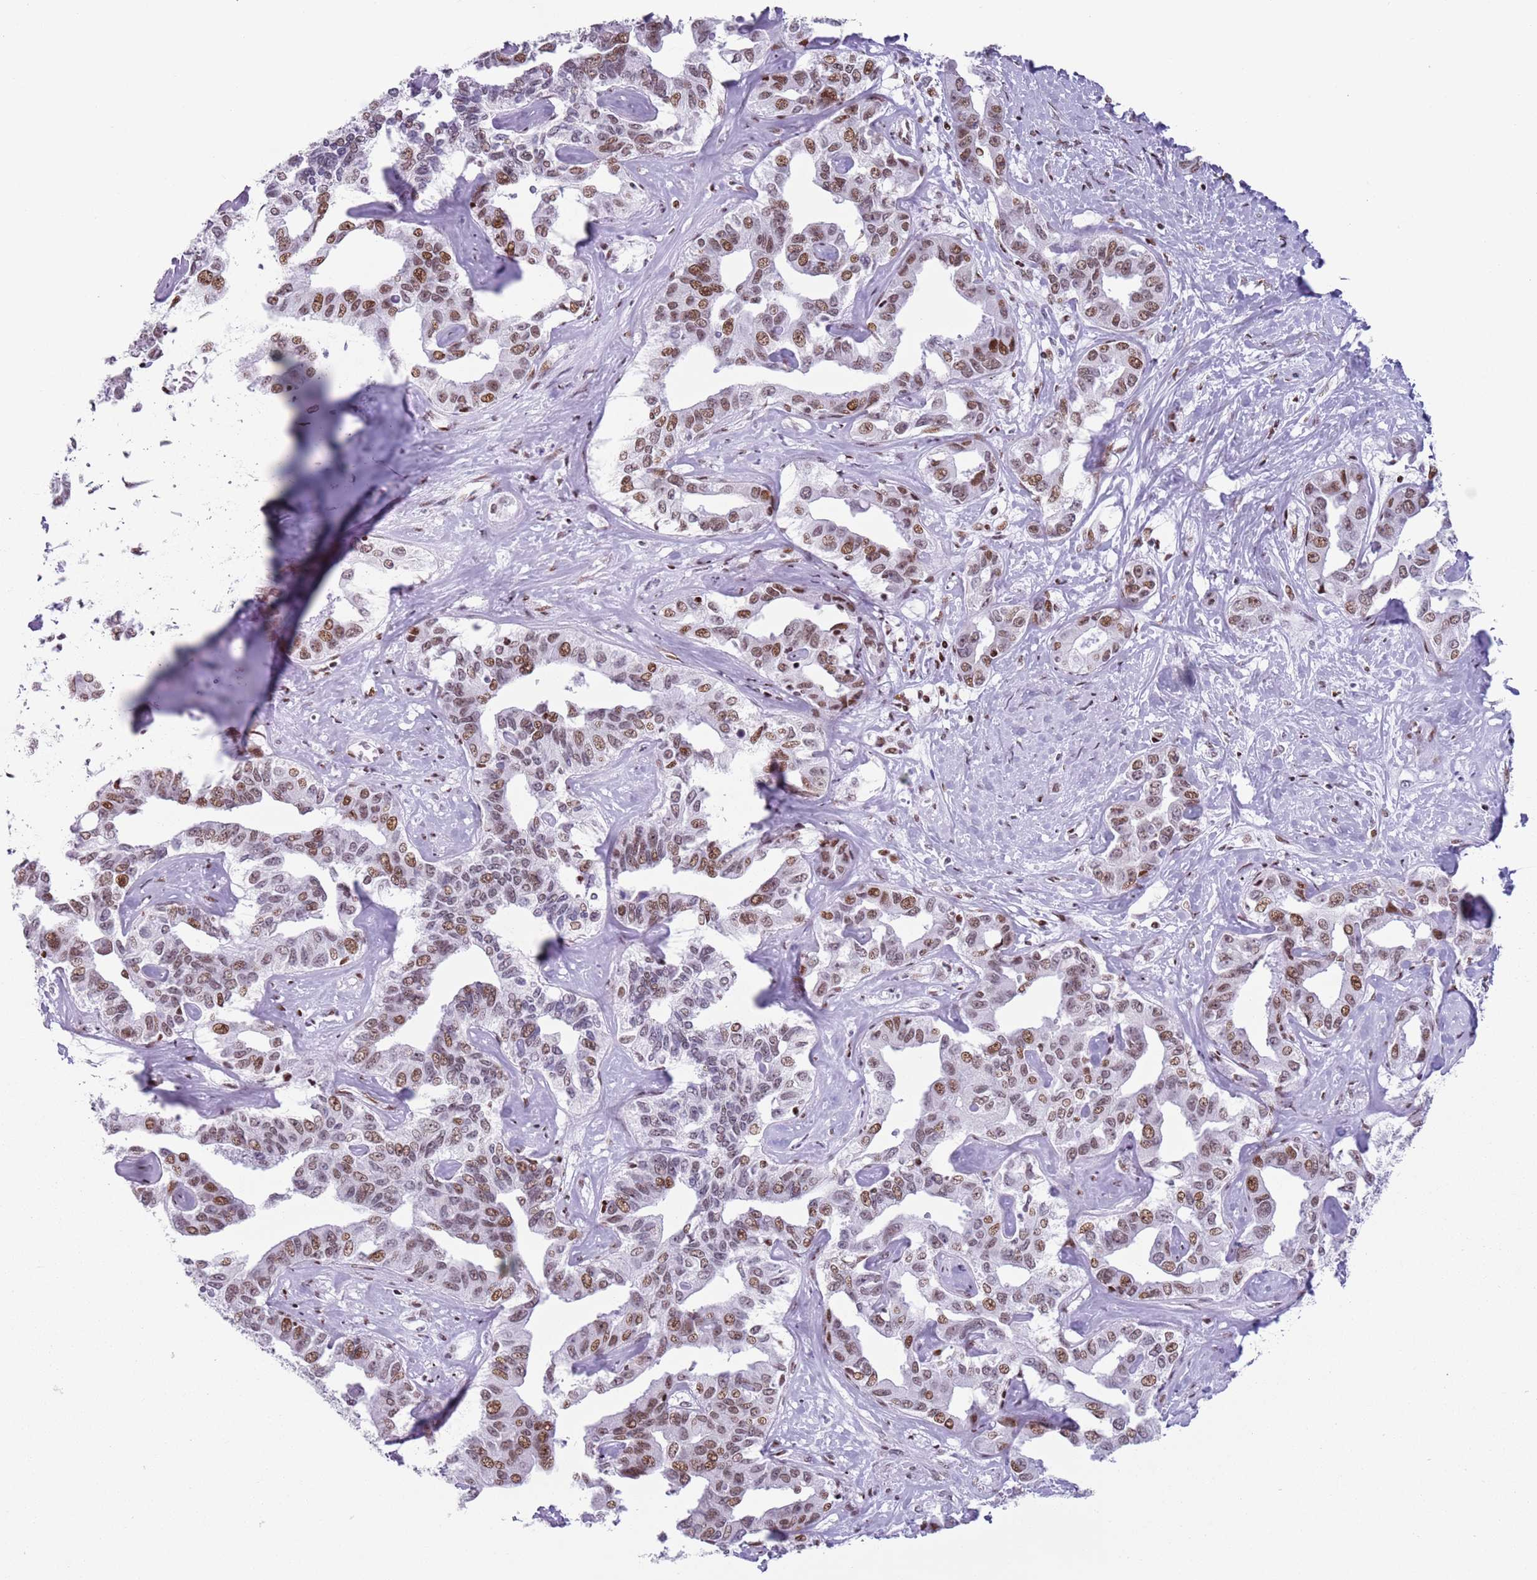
{"staining": {"intensity": "moderate", "quantity": ">75%", "location": "nuclear"}, "tissue": "liver cancer", "cell_type": "Tumor cells", "image_type": "cancer", "snomed": [{"axis": "morphology", "description": "Cholangiocarcinoma"}, {"axis": "topography", "description": "Liver"}], "caption": "Liver cancer stained for a protein displays moderate nuclear positivity in tumor cells.", "gene": "FAM104B", "patient": {"sex": "male", "age": 59}}